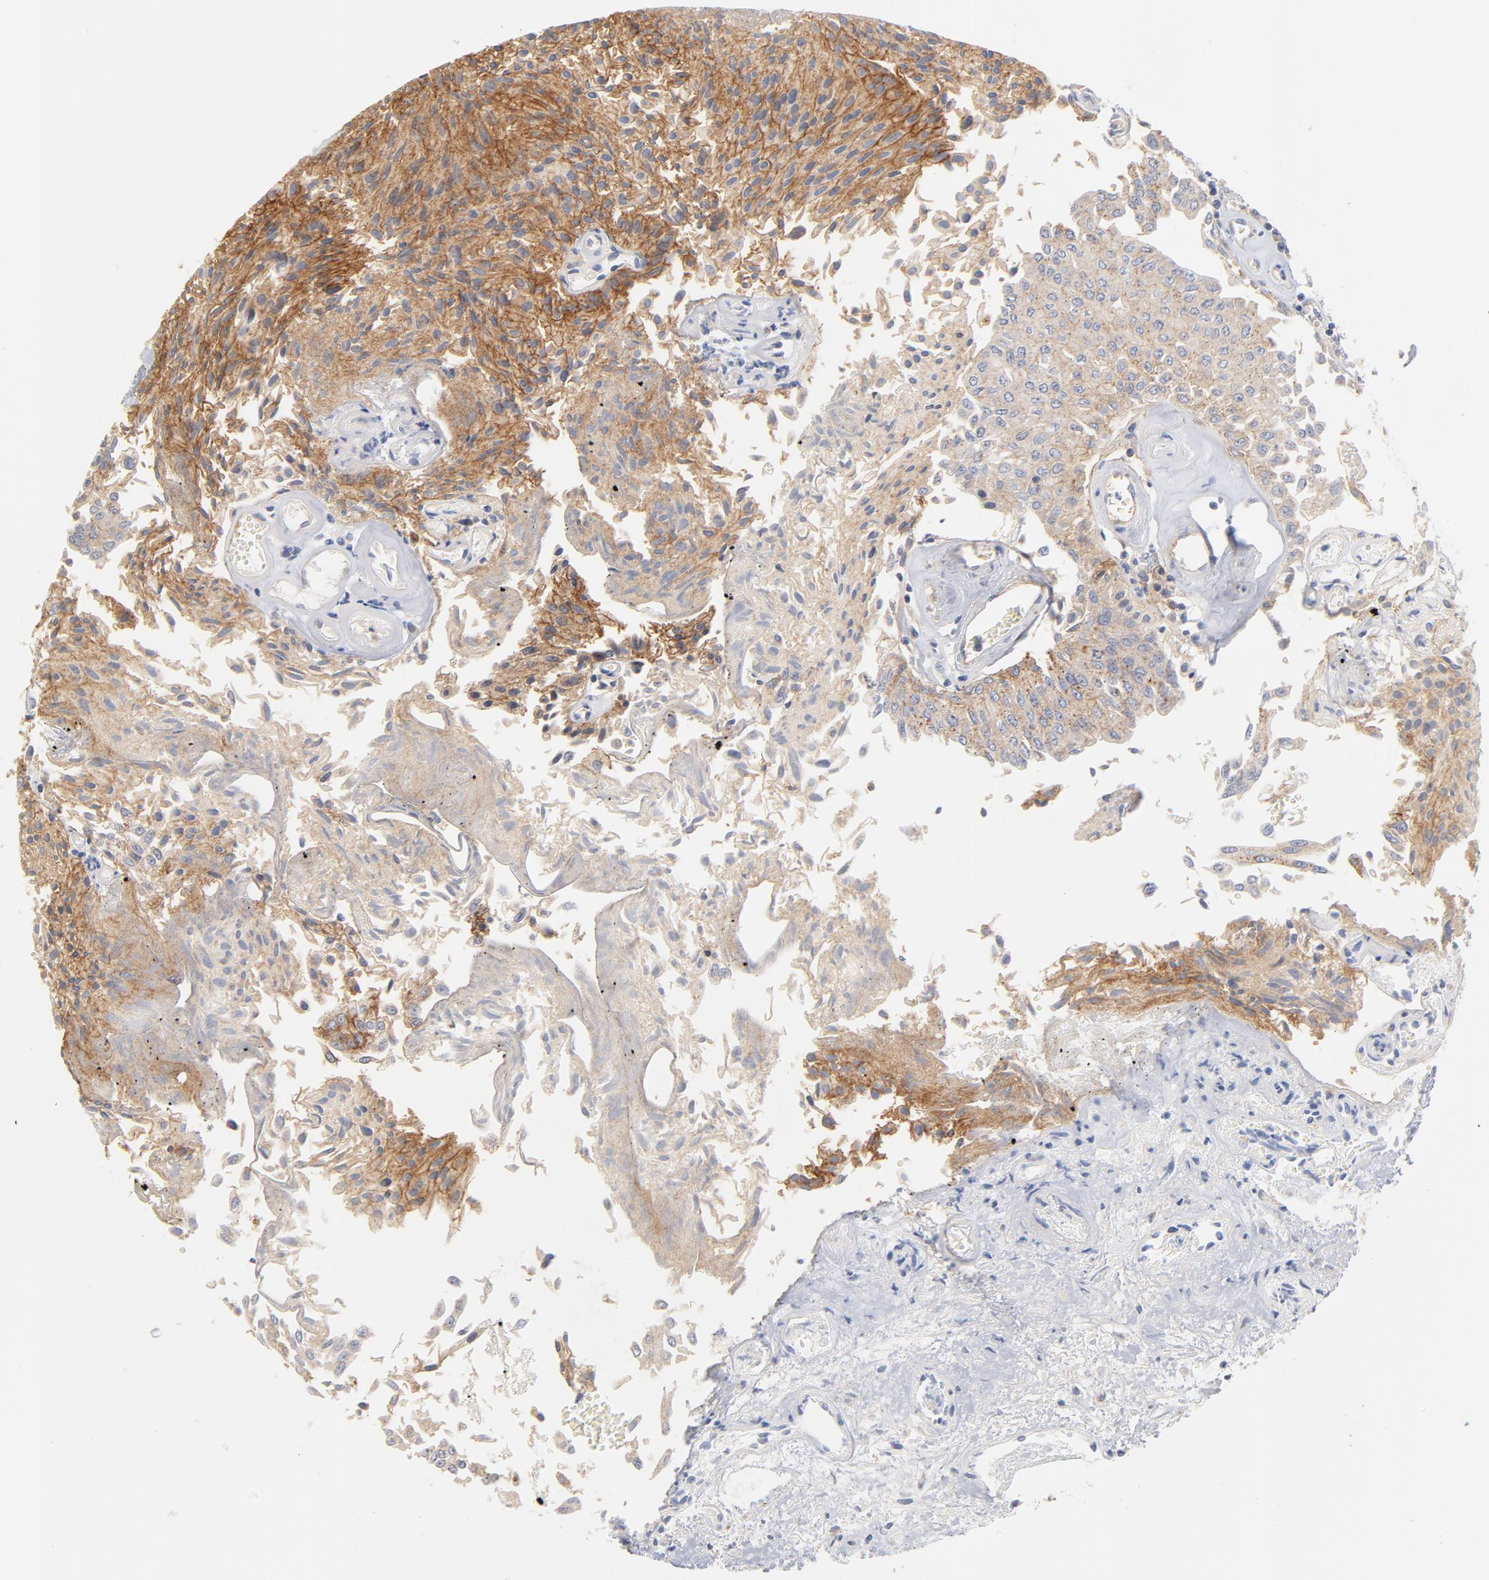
{"staining": {"intensity": "weak", "quantity": "25%-75%", "location": "cytoplasmic/membranous"}, "tissue": "urothelial cancer", "cell_type": "Tumor cells", "image_type": "cancer", "snomed": [{"axis": "morphology", "description": "Urothelial carcinoma, Low grade"}, {"axis": "topography", "description": "Urinary bladder"}], "caption": "Brown immunohistochemical staining in human urothelial cancer reveals weak cytoplasmic/membranous expression in approximately 25%-75% of tumor cells.", "gene": "SETD3", "patient": {"sex": "male", "age": 86}}